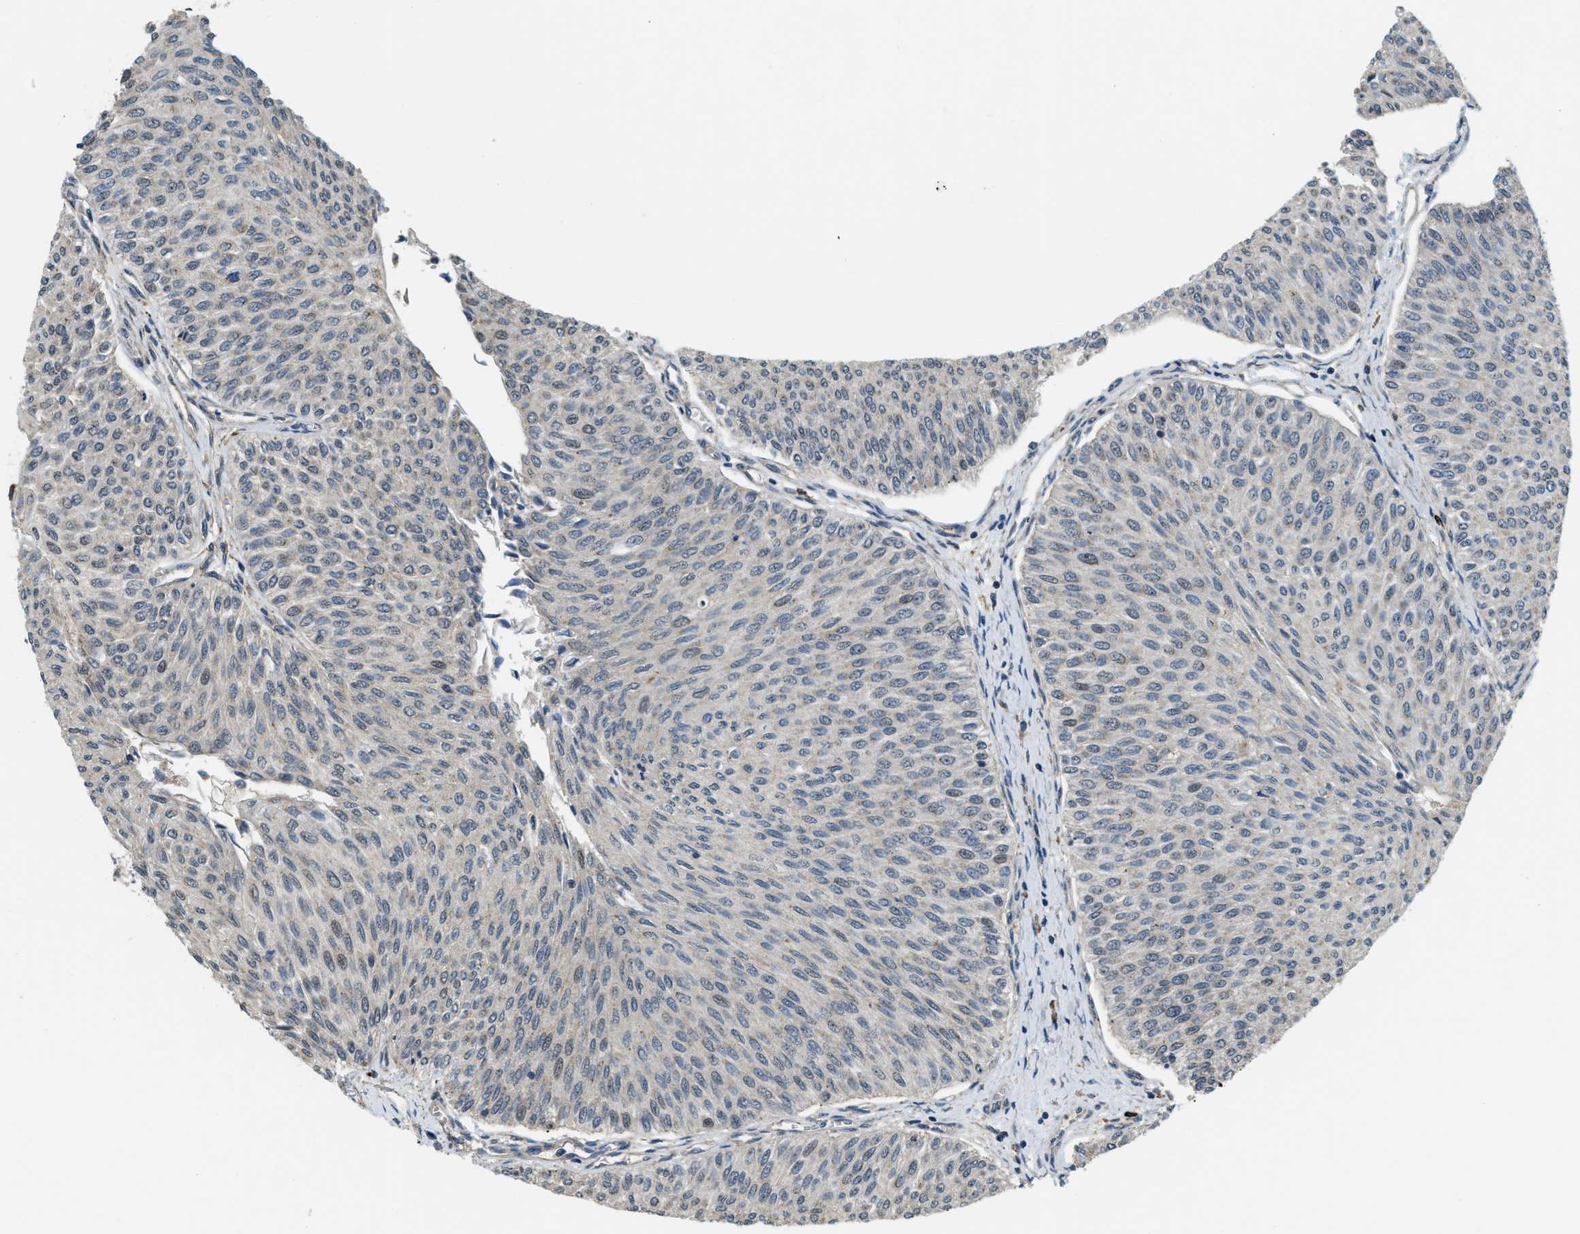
{"staining": {"intensity": "negative", "quantity": "none", "location": "none"}, "tissue": "urothelial cancer", "cell_type": "Tumor cells", "image_type": "cancer", "snomed": [{"axis": "morphology", "description": "Urothelial carcinoma, Low grade"}, {"axis": "topography", "description": "Urinary bladder"}], "caption": "Immunohistochemistry (IHC) micrograph of low-grade urothelial carcinoma stained for a protein (brown), which reveals no staining in tumor cells. (DAB (3,3'-diaminobenzidine) immunohistochemistry, high magnification).", "gene": "STARD3NL", "patient": {"sex": "male", "age": 78}}